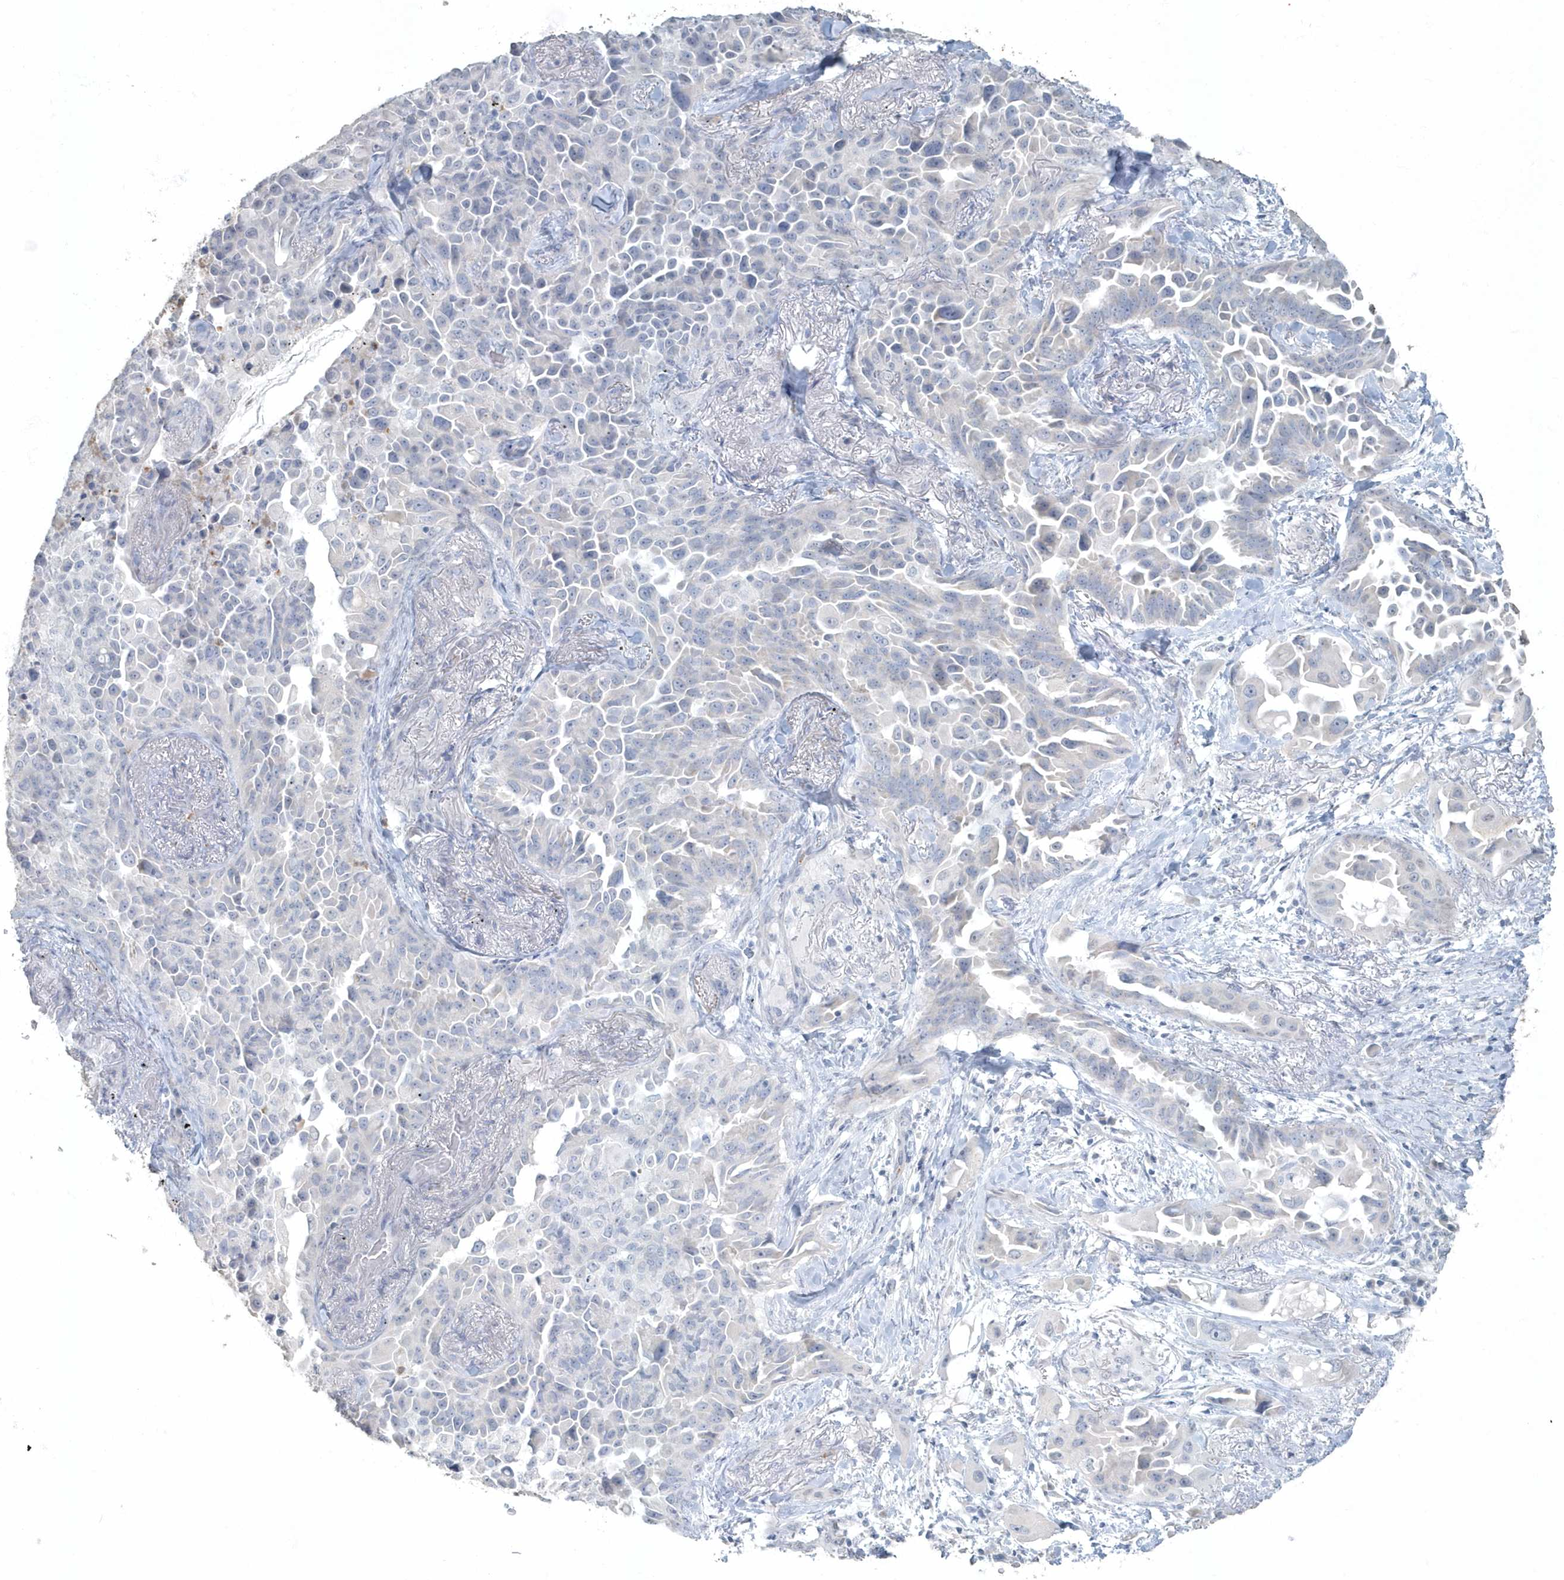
{"staining": {"intensity": "negative", "quantity": "none", "location": "none"}, "tissue": "lung cancer", "cell_type": "Tumor cells", "image_type": "cancer", "snomed": [{"axis": "morphology", "description": "Adenocarcinoma, NOS"}, {"axis": "topography", "description": "Lung"}], "caption": "This is a micrograph of IHC staining of adenocarcinoma (lung), which shows no expression in tumor cells. Nuclei are stained in blue.", "gene": "MYOT", "patient": {"sex": "female", "age": 67}}